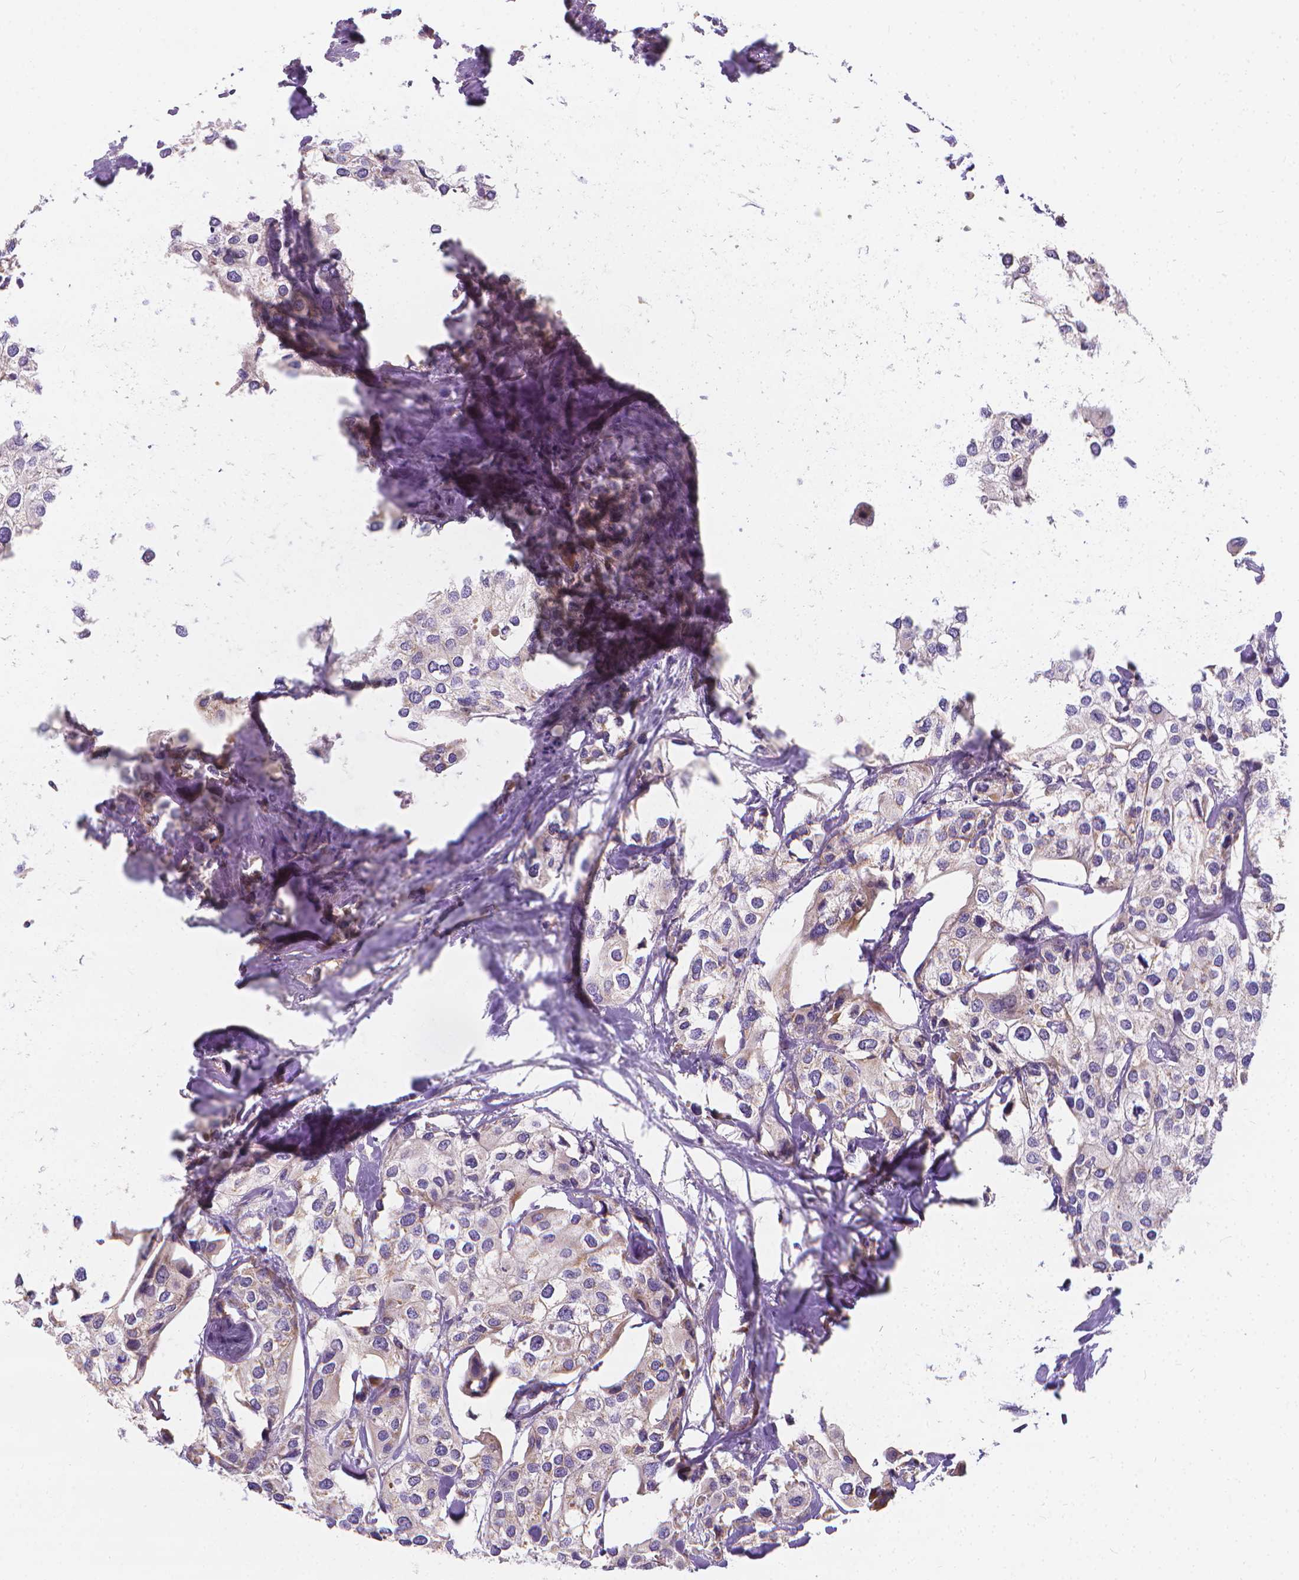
{"staining": {"intensity": "weak", "quantity": "25%-75%", "location": "cytoplasmic/membranous"}, "tissue": "urothelial cancer", "cell_type": "Tumor cells", "image_type": "cancer", "snomed": [{"axis": "morphology", "description": "Urothelial carcinoma, High grade"}, {"axis": "topography", "description": "Urinary bladder"}], "caption": "Immunohistochemical staining of urothelial cancer demonstrates low levels of weak cytoplasmic/membranous staining in about 25%-75% of tumor cells.", "gene": "SNCAIP", "patient": {"sex": "male", "age": 64}}